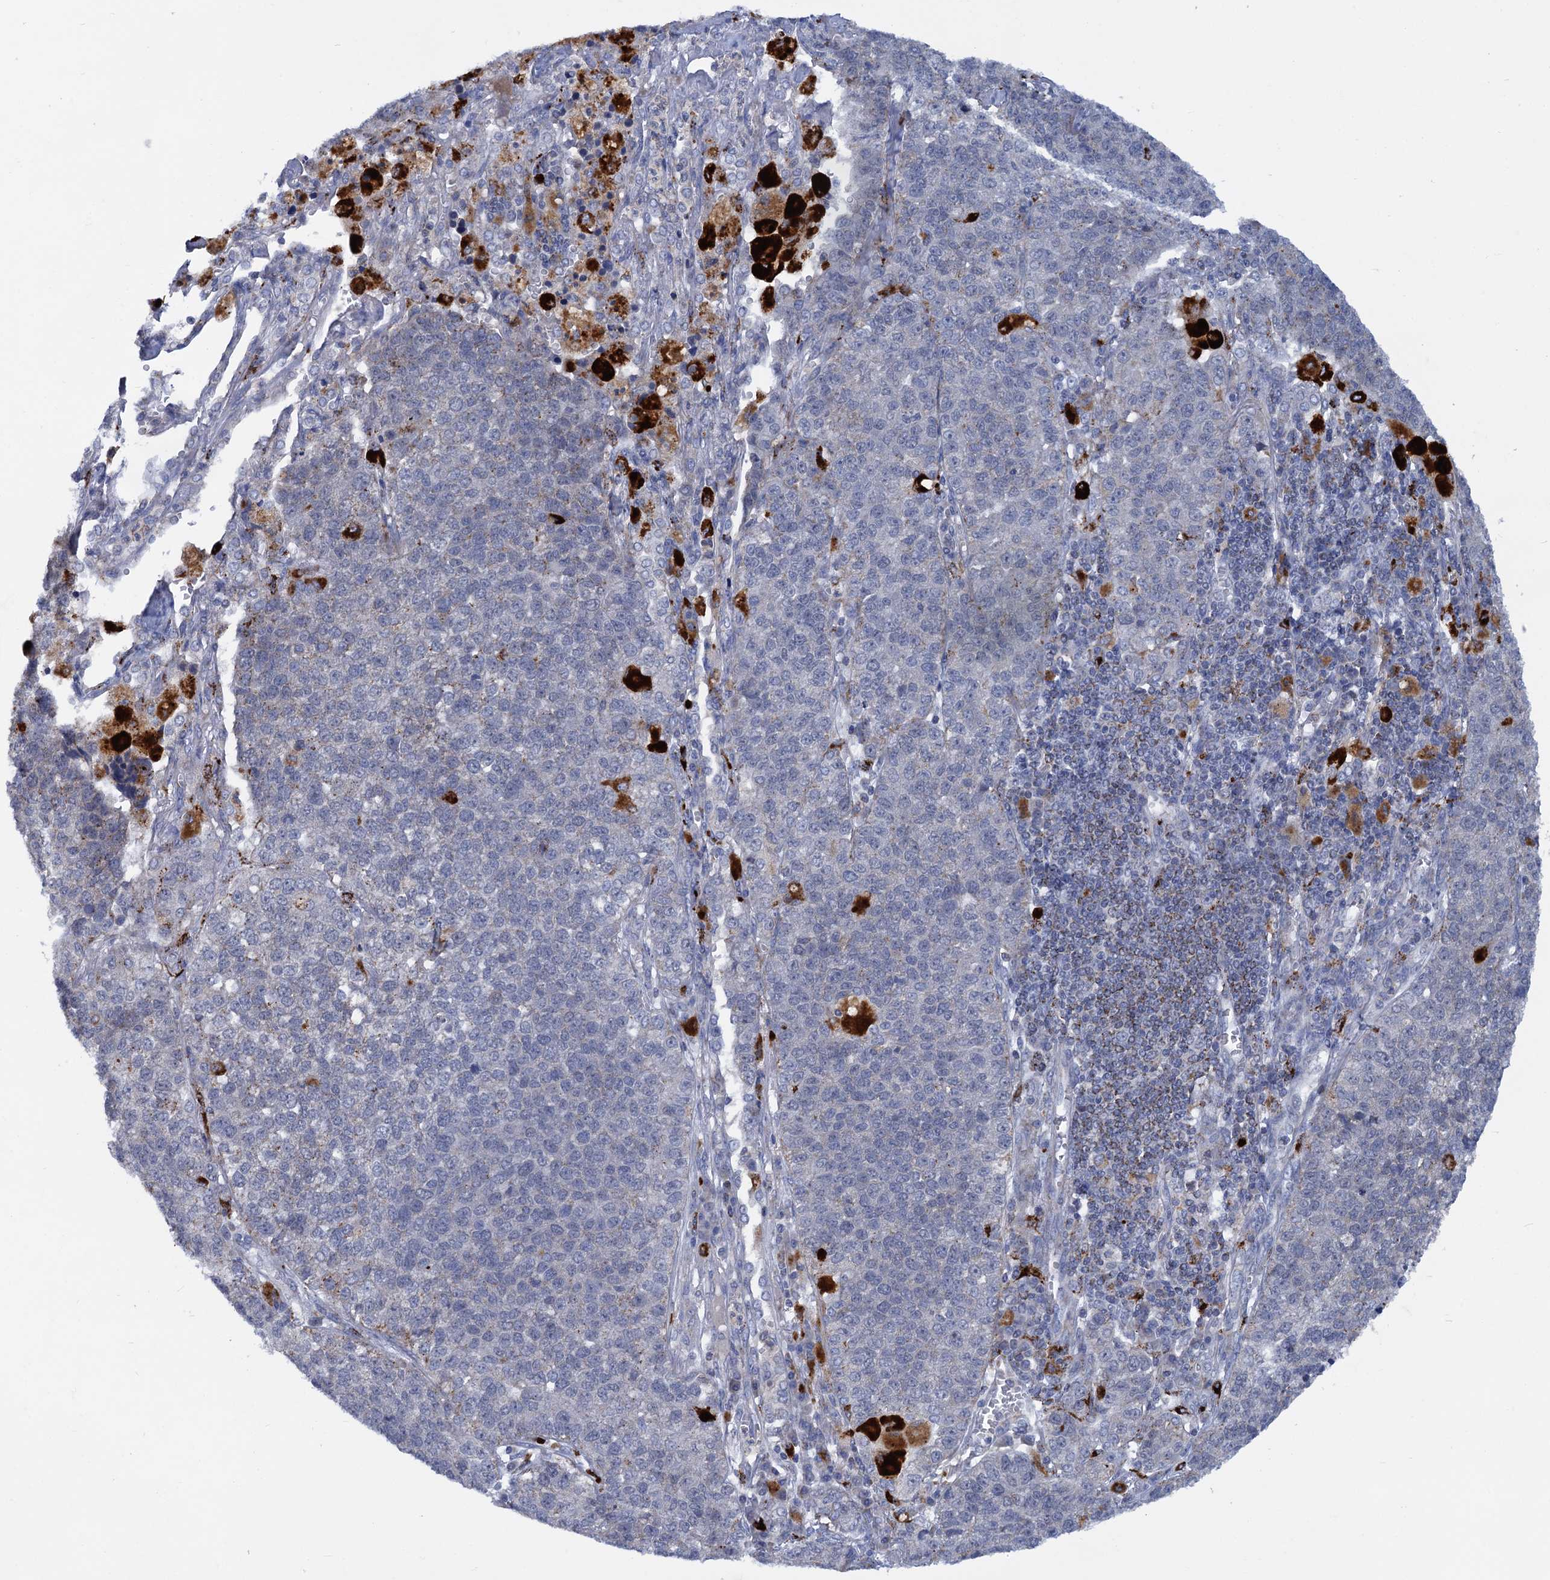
{"staining": {"intensity": "negative", "quantity": "none", "location": "none"}, "tissue": "lung cancer", "cell_type": "Tumor cells", "image_type": "cancer", "snomed": [{"axis": "morphology", "description": "Adenocarcinoma, NOS"}, {"axis": "topography", "description": "Lung"}], "caption": "Immunohistochemical staining of human lung cancer reveals no significant staining in tumor cells.", "gene": "ANKS3", "patient": {"sex": "male", "age": 49}}